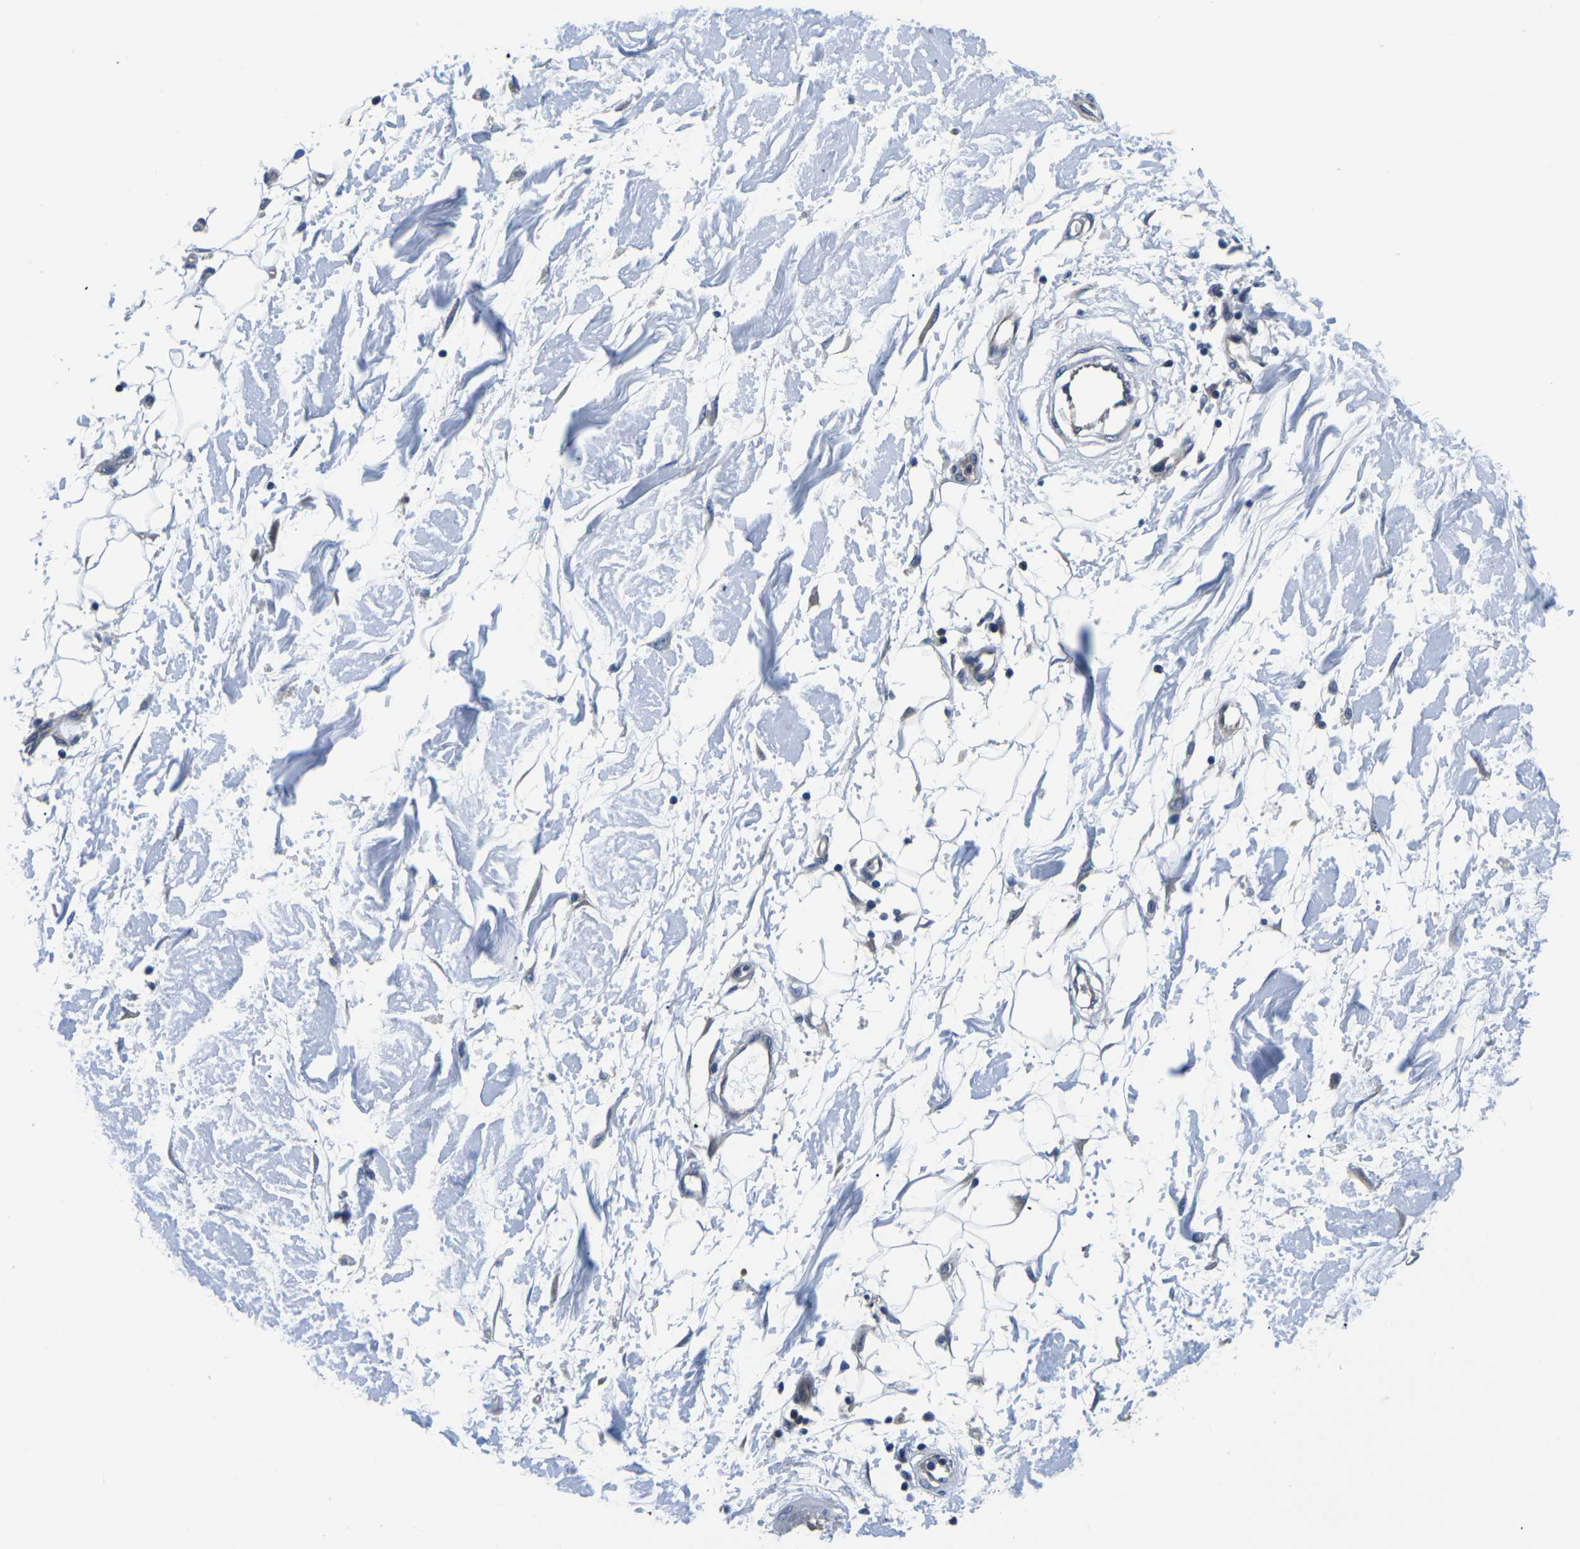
{"staining": {"intensity": "negative", "quantity": "none", "location": "none"}, "tissue": "adipose tissue", "cell_type": "Adipocytes", "image_type": "normal", "snomed": [{"axis": "morphology", "description": "Normal tissue, NOS"}, {"axis": "morphology", "description": "Squamous cell carcinoma, NOS"}, {"axis": "topography", "description": "Skin"}, {"axis": "topography", "description": "Peripheral nerve tissue"}], "caption": "Immunohistochemistry image of normal adipose tissue stained for a protein (brown), which exhibits no positivity in adipocytes. (DAB (3,3'-diaminobenzidine) immunohistochemistry, high magnification).", "gene": "GSK3B", "patient": {"sex": "male", "age": 83}}